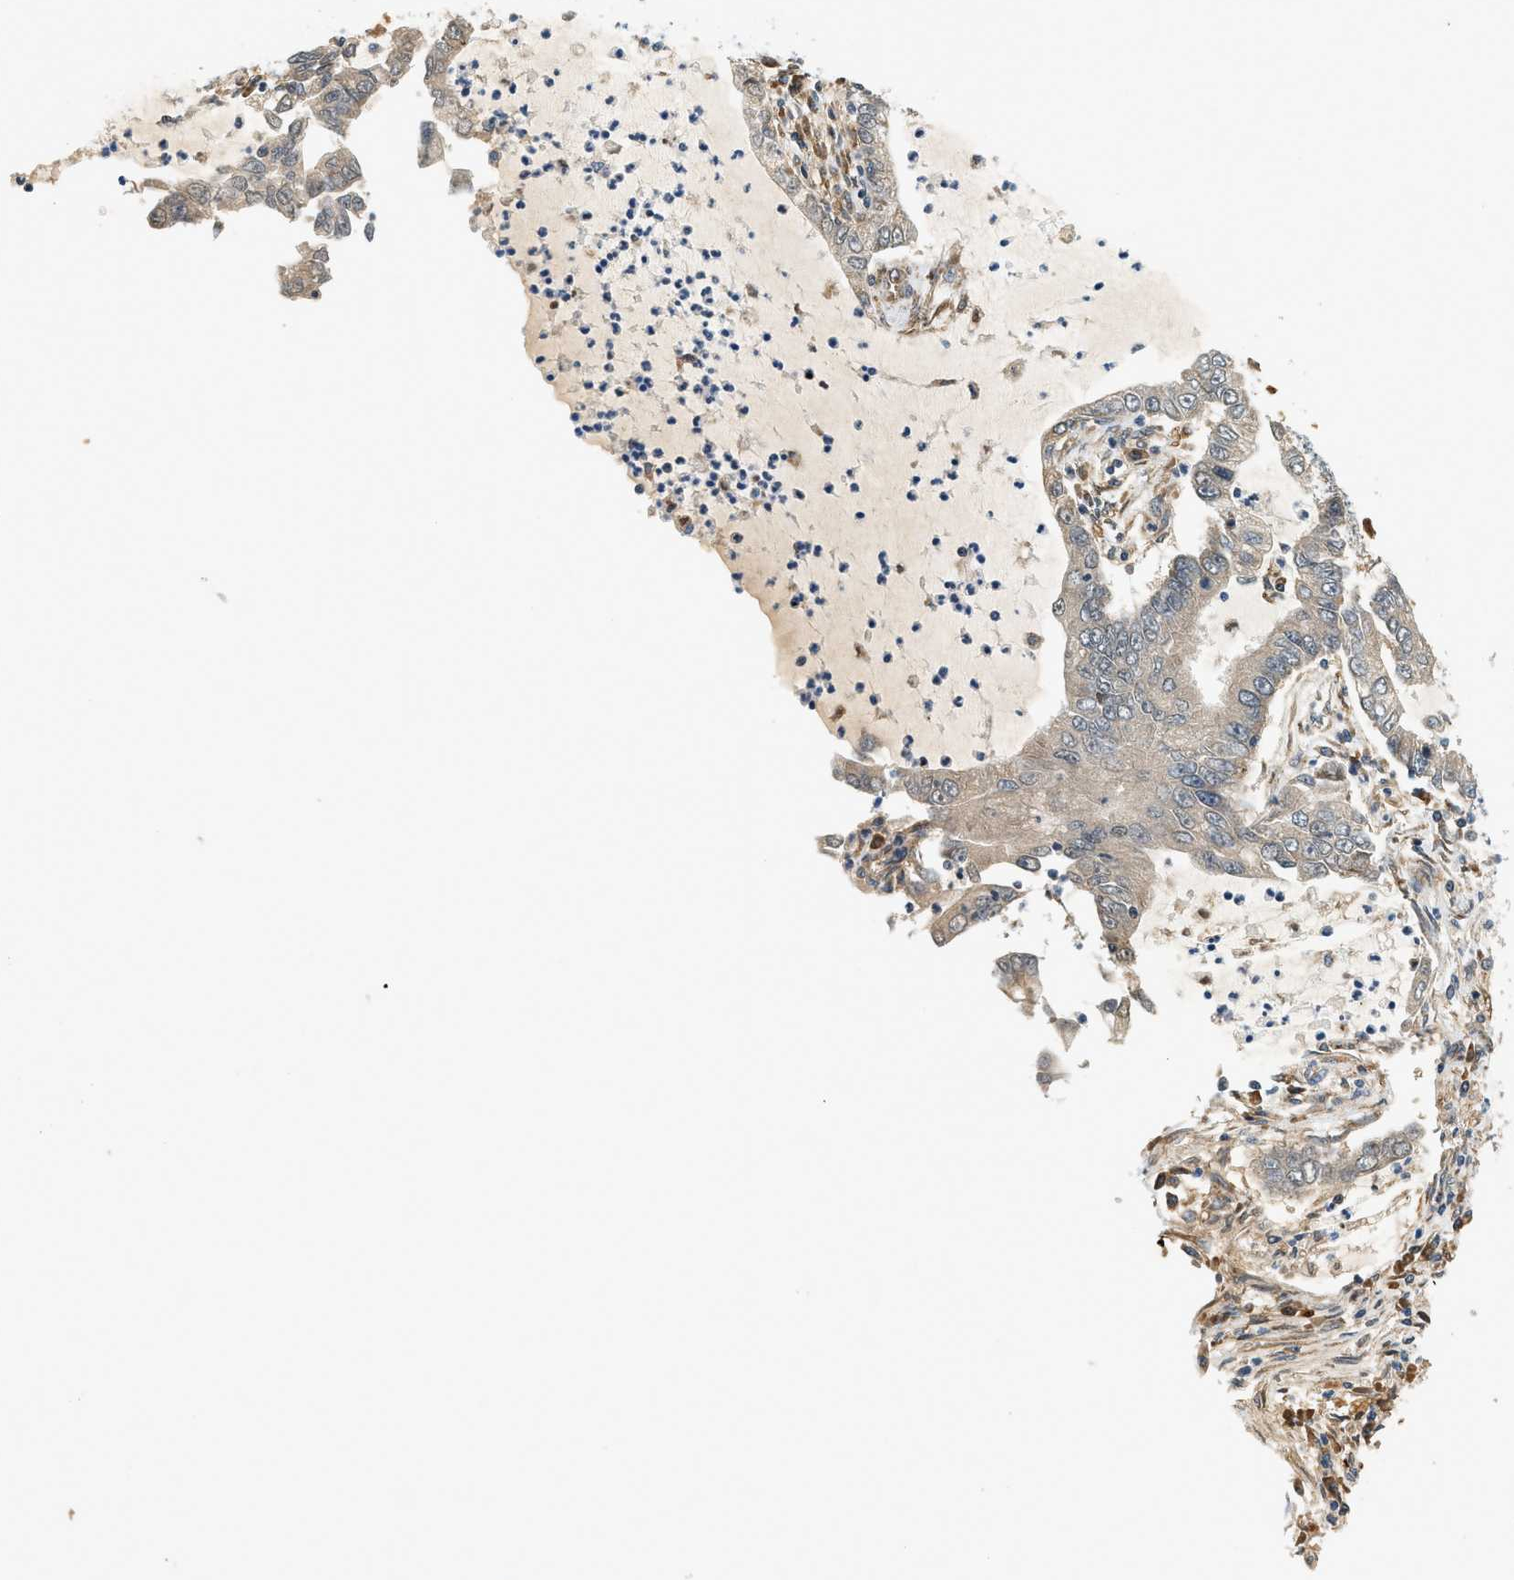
{"staining": {"intensity": "weak", "quantity": "25%-75%", "location": "cytoplasmic/membranous"}, "tissue": "lung cancer", "cell_type": "Tumor cells", "image_type": "cancer", "snomed": [{"axis": "morphology", "description": "Adenocarcinoma, NOS"}, {"axis": "topography", "description": "Lung"}], "caption": "Protein staining displays weak cytoplasmic/membranous expression in about 25%-75% of tumor cells in lung cancer (adenocarcinoma). The staining was performed using DAB (3,3'-diaminobenzidine), with brown indicating positive protein expression. Nuclei are stained blue with hematoxylin.", "gene": "CYTH2", "patient": {"sex": "female", "age": 51}}